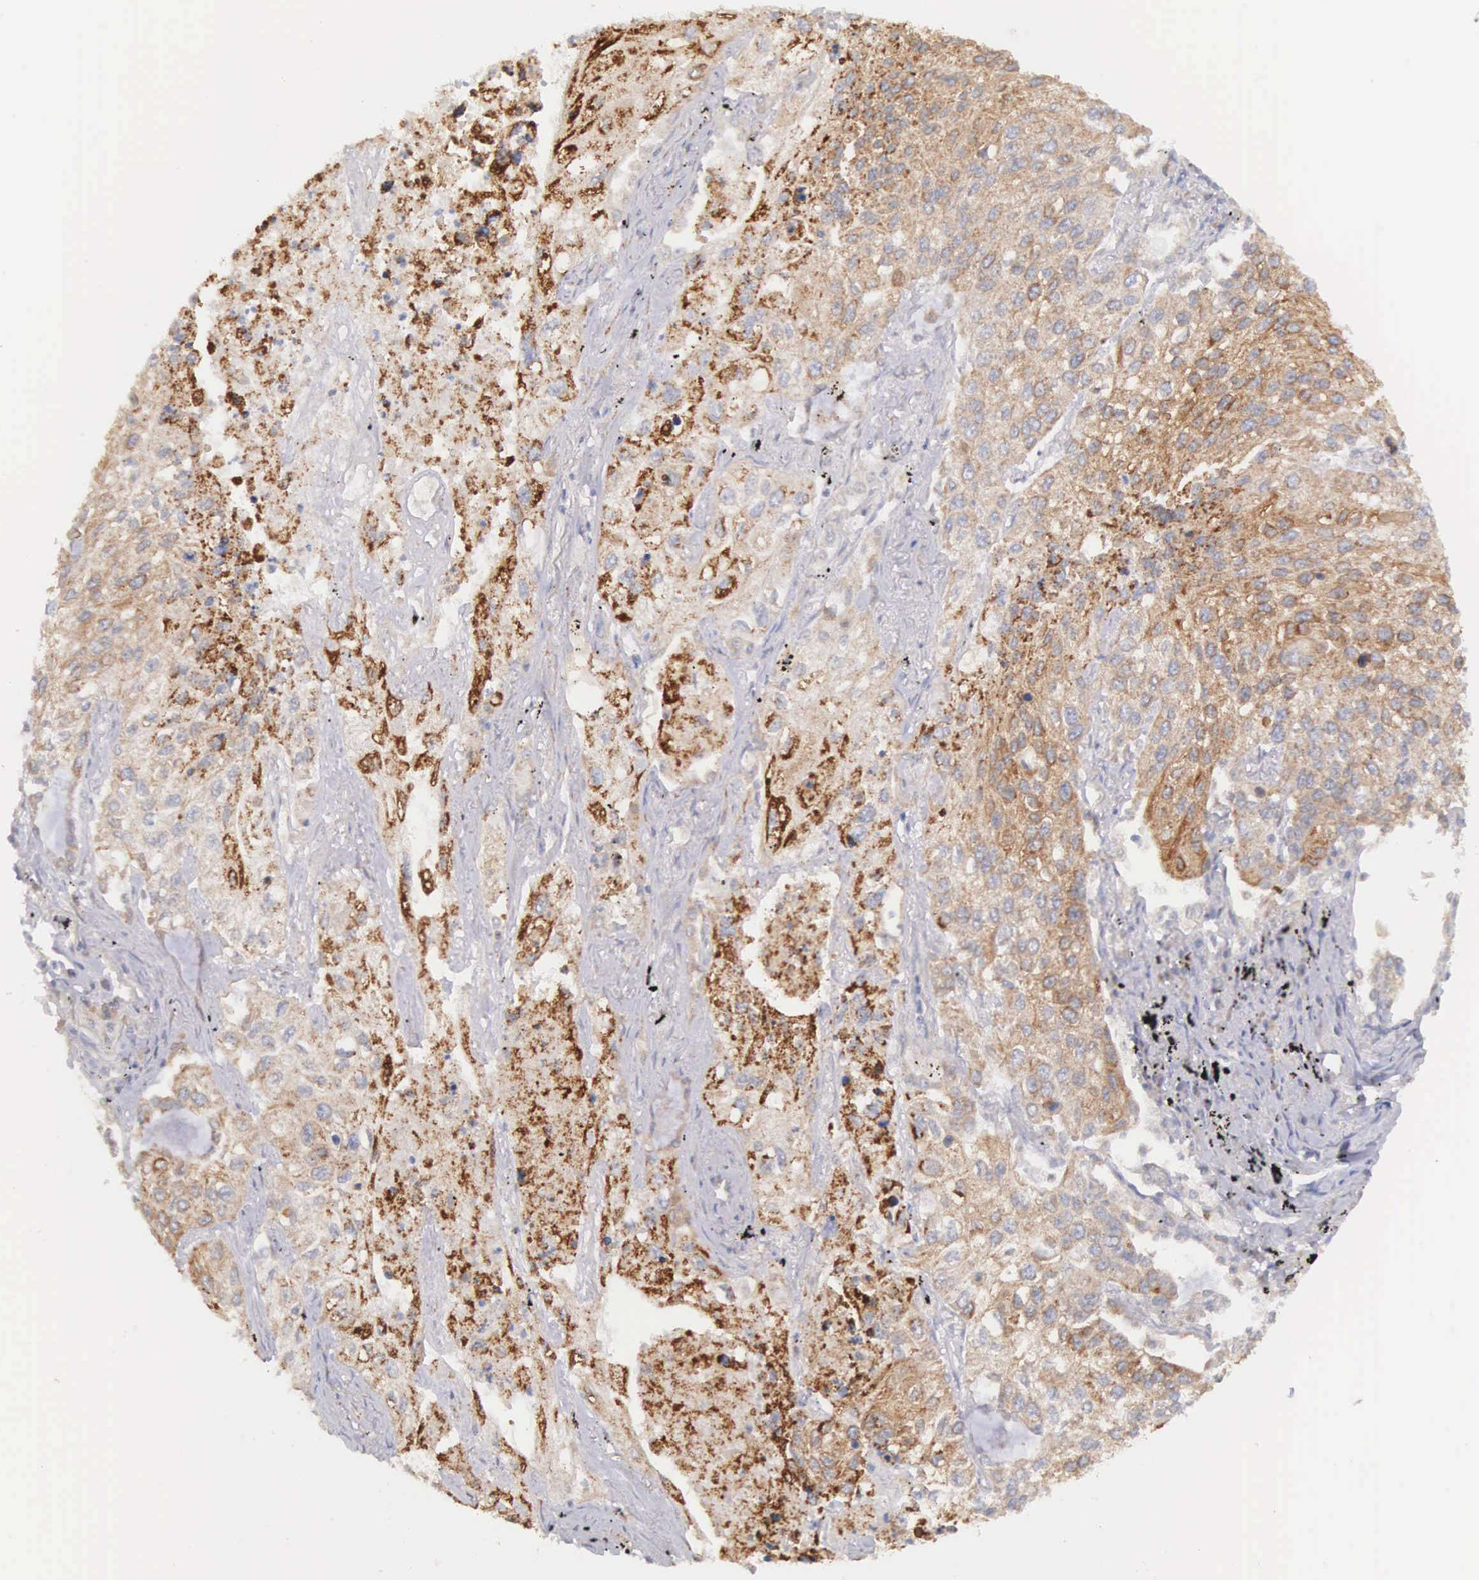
{"staining": {"intensity": "moderate", "quantity": ">75%", "location": "cytoplasmic/membranous"}, "tissue": "lung cancer", "cell_type": "Tumor cells", "image_type": "cancer", "snomed": [{"axis": "morphology", "description": "Squamous cell carcinoma, NOS"}, {"axis": "topography", "description": "Lung"}], "caption": "Lung squamous cell carcinoma stained for a protein (brown) reveals moderate cytoplasmic/membranous positive staining in approximately >75% of tumor cells.", "gene": "NSDHL", "patient": {"sex": "male", "age": 75}}